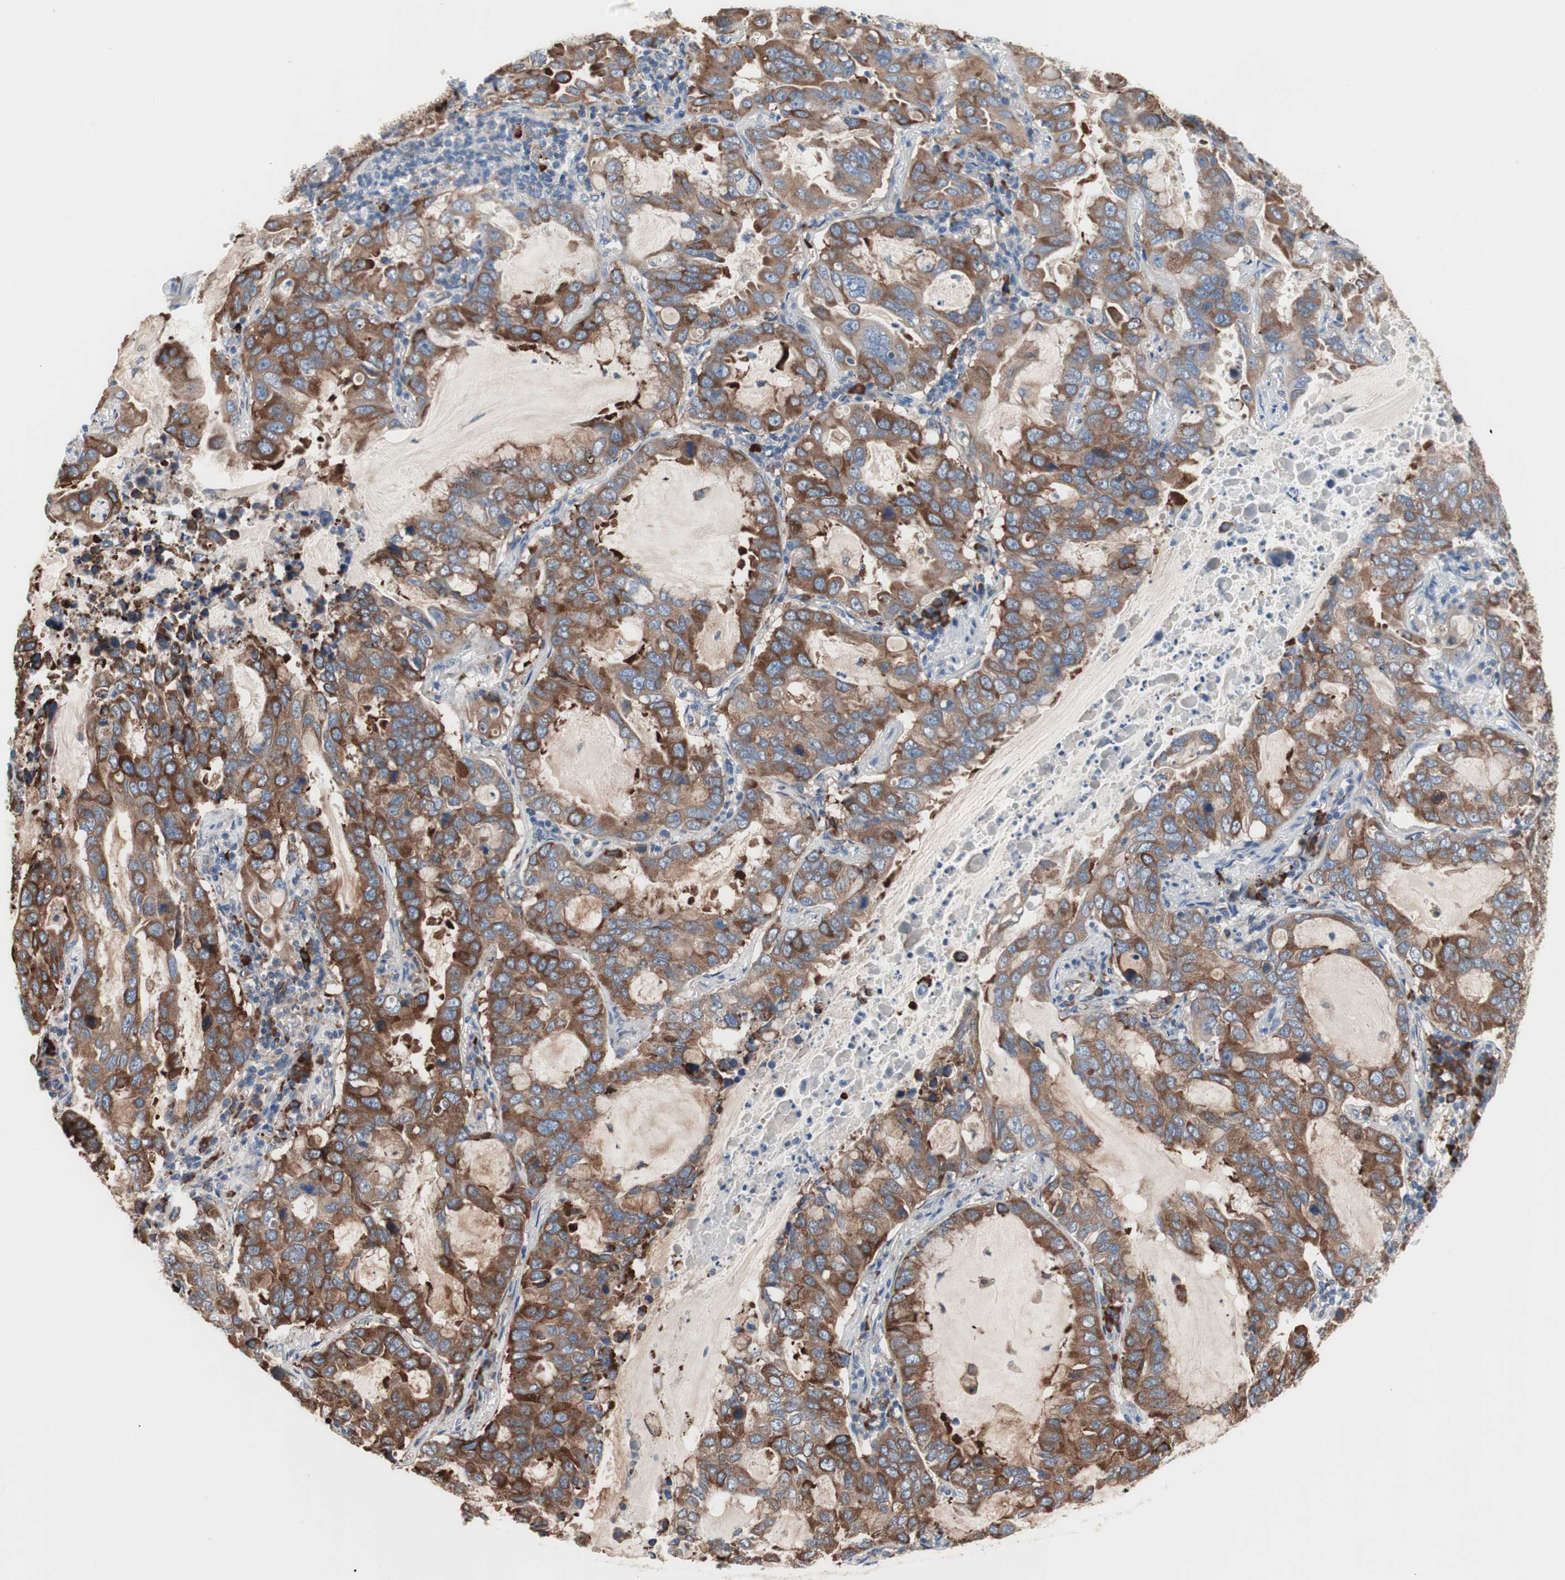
{"staining": {"intensity": "moderate", "quantity": ">75%", "location": "cytoplasmic/membranous"}, "tissue": "lung cancer", "cell_type": "Tumor cells", "image_type": "cancer", "snomed": [{"axis": "morphology", "description": "Adenocarcinoma, NOS"}, {"axis": "topography", "description": "Lung"}], "caption": "The histopathology image displays staining of lung adenocarcinoma, revealing moderate cytoplasmic/membranous protein expression (brown color) within tumor cells.", "gene": "SLC27A4", "patient": {"sex": "male", "age": 64}}